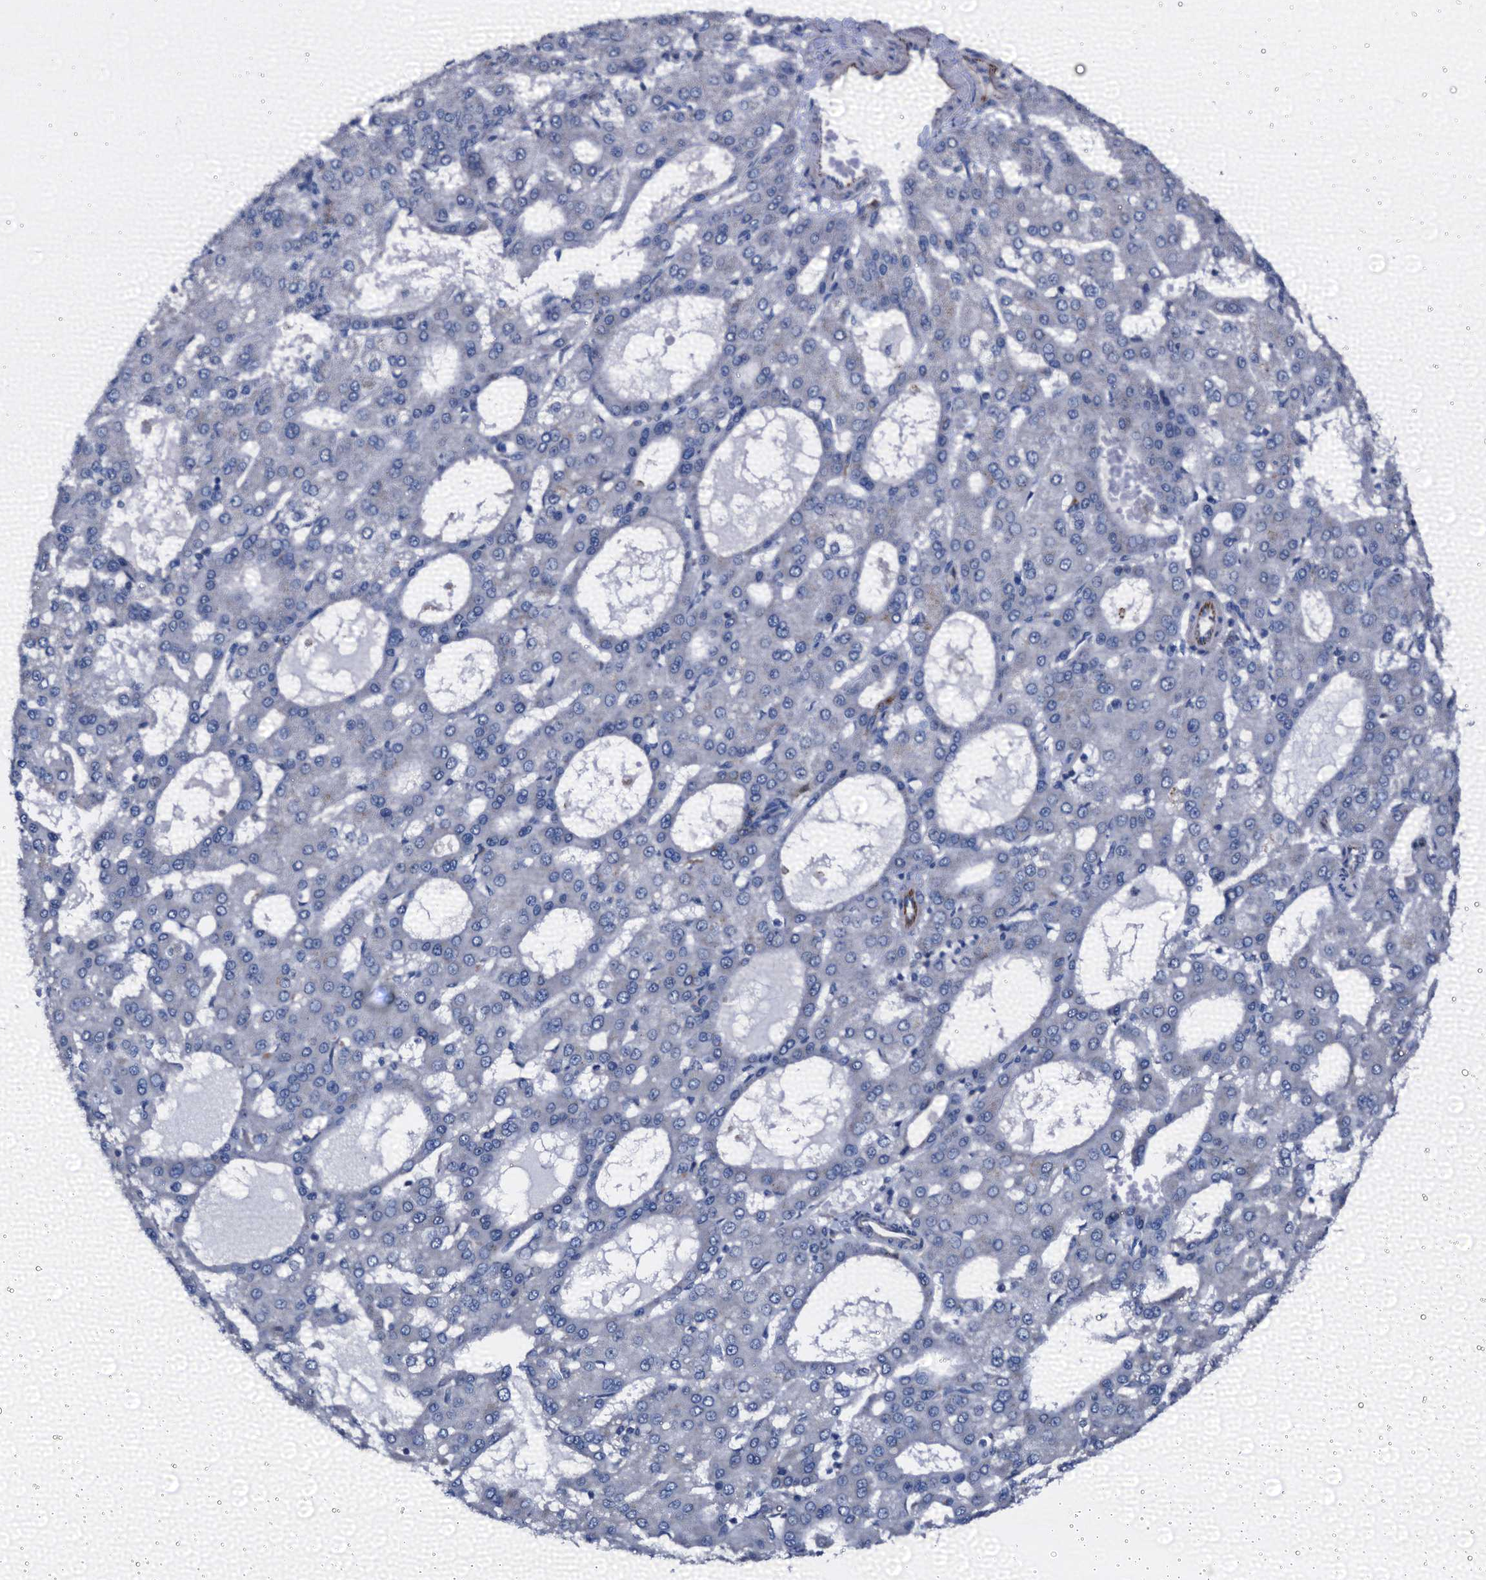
{"staining": {"intensity": "negative", "quantity": "none", "location": "none"}, "tissue": "liver cancer", "cell_type": "Tumor cells", "image_type": "cancer", "snomed": [{"axis": "morphology", "description": "Carcinoma, Hepatocellular, NOS"}, {"axis": "topography", "description": "Liver"}], "caption": "IHC histopathology image of human liver cancer (hepatocellular carcinoma) stained for a protein (brown), which reveals no expression in tumor cells.", "gene": "EMG1", "patient": {"sex": "male", "age": 47}}